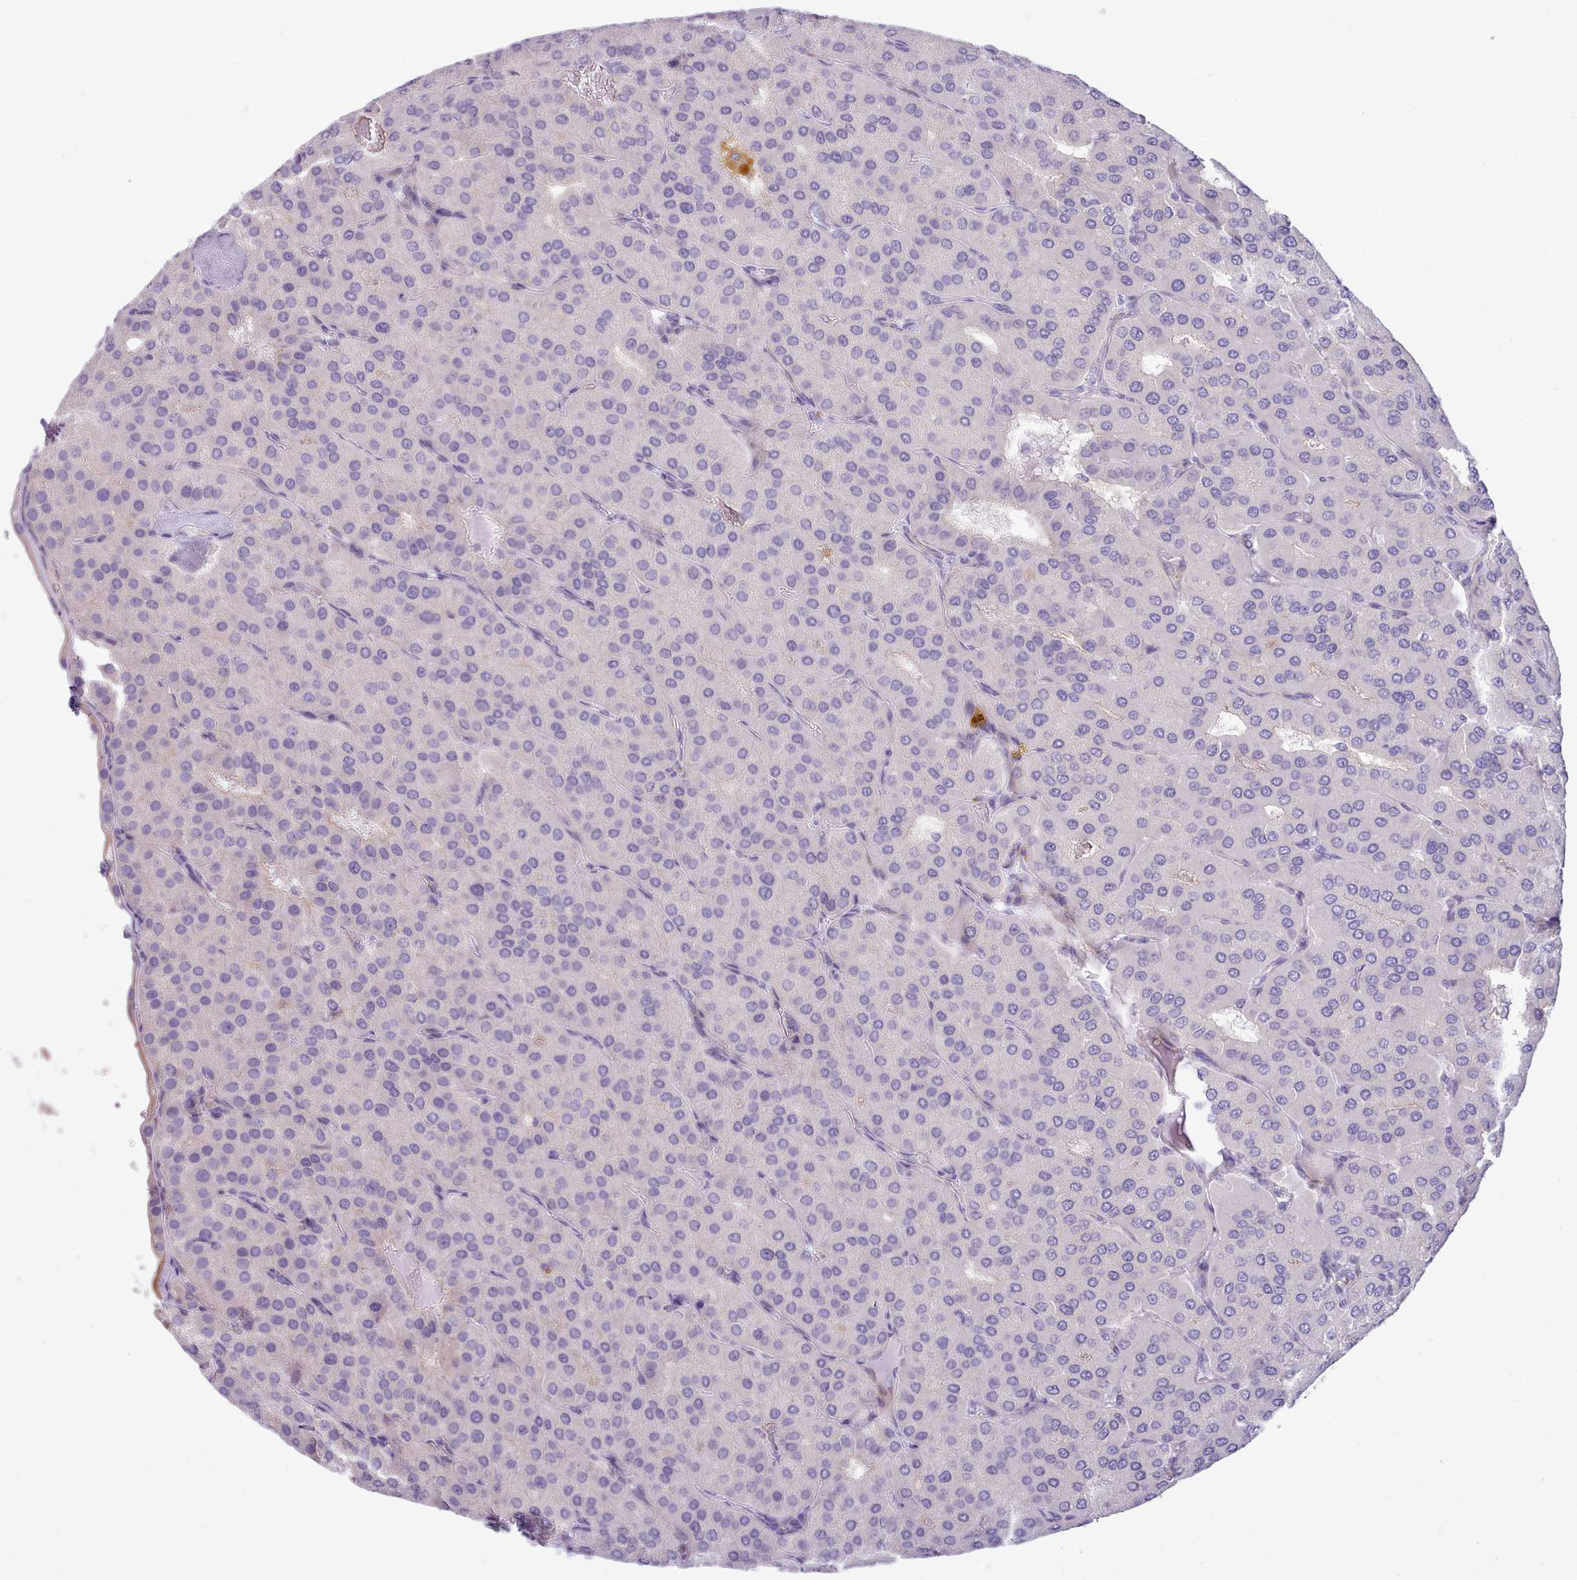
{"staining": {"intensity": "negative", "quantity": "none", "location": "none"}, "tissue": "parathyroid gland", "cell_type": "Glandular cells", "image_type": "normal", "snomed": [{"axis": "morphology", "description": "Normal tissue, NOS"}, {"axis": "morphology", "description": "Adenoma, NOS"}, {"axis": "topography", "description": "Parathyroid gland"}], "caption": "The immunohistochemistry (IHC) image has no significant staining in glandular cells of parathyroid gland.", "gene": "CYP2A13", "patient": {"sex": "female", "age": 86}}